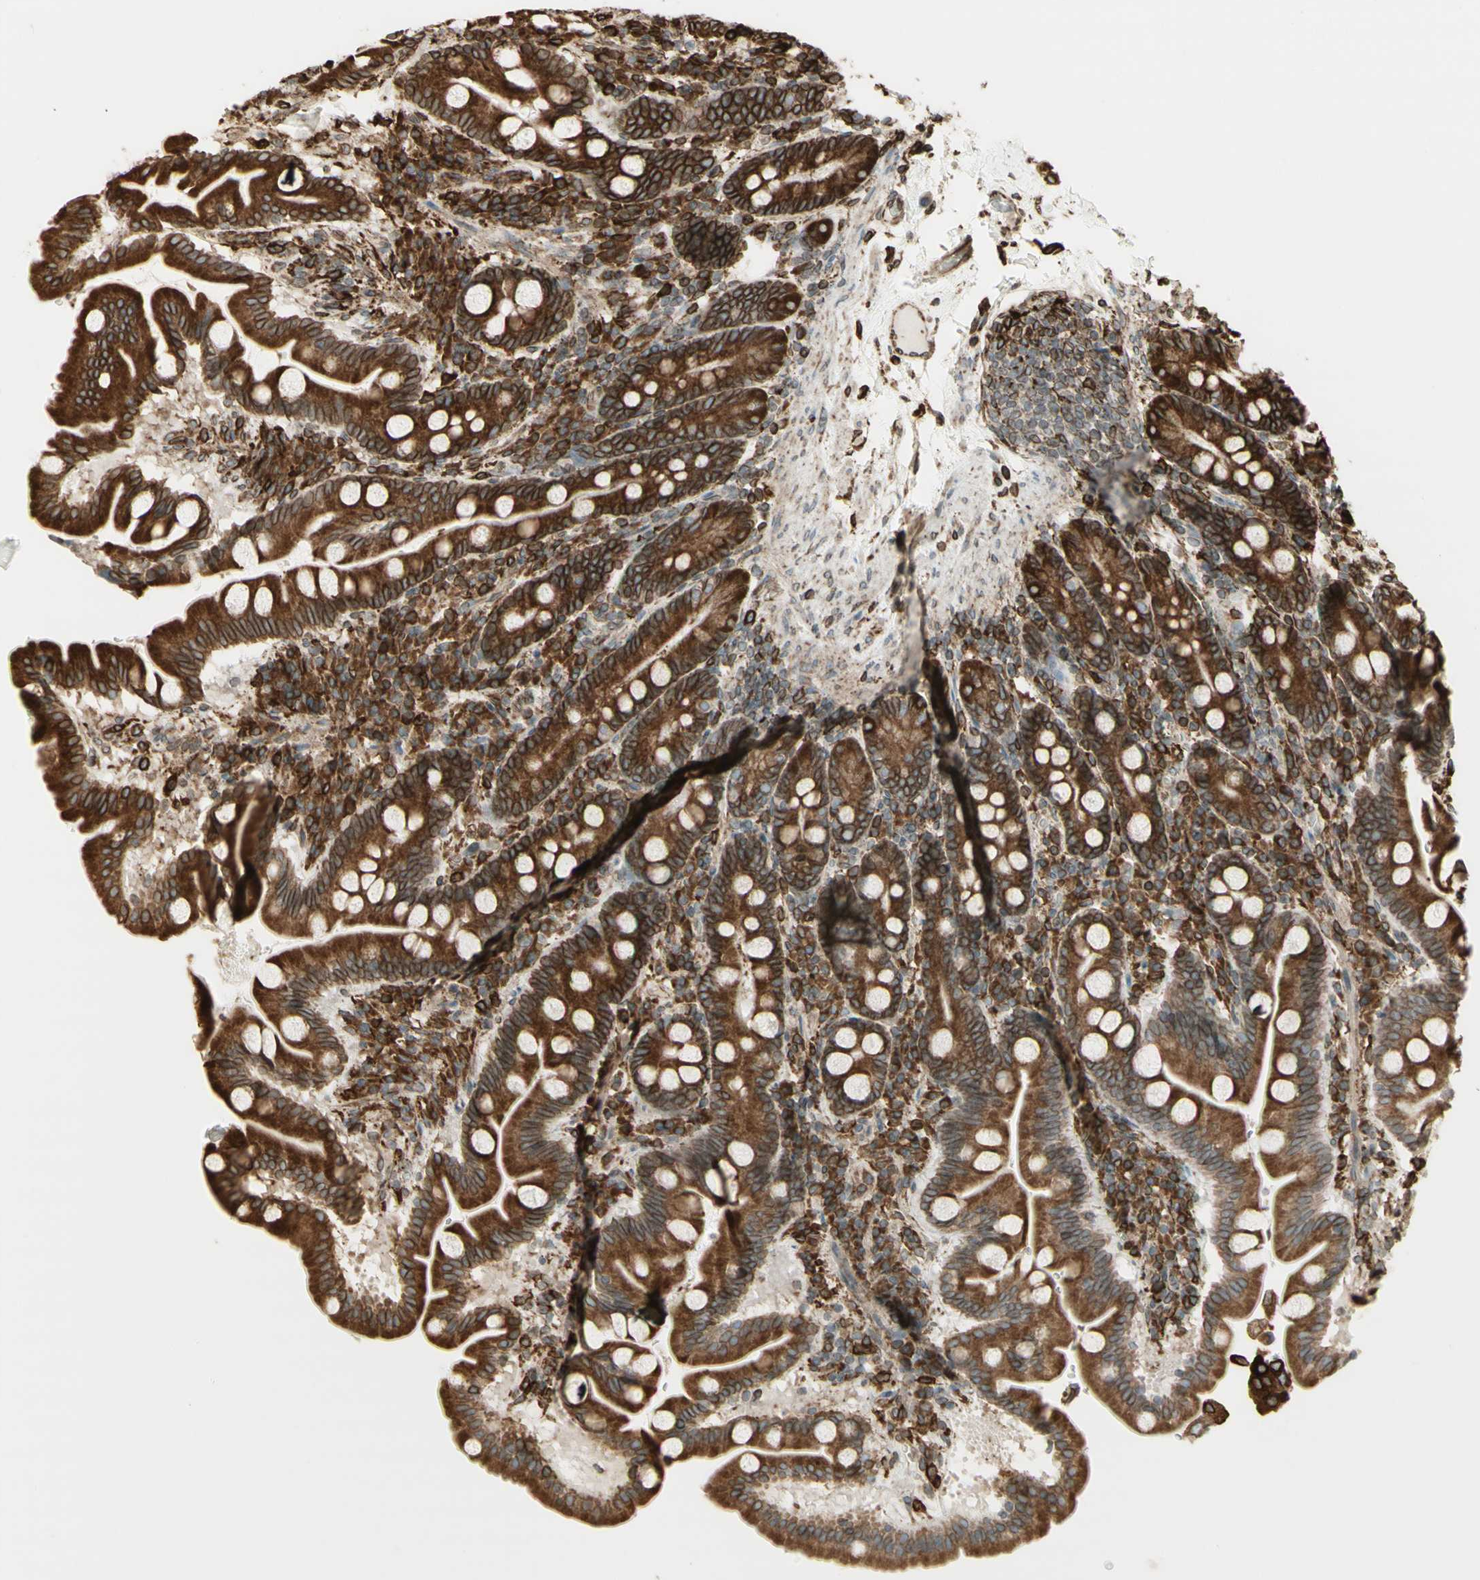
{"staining": {"intensity": "strong", "quantity": ">75%", "location": "cytoplasmic/membranous"}, "tissue": "duodenum", "cell_type": "Glandular cells", "image_type": "normal", "snomed": [{"axis": "morphology", "description": "Normal tissue, NOS"}, {"axis": "topography", "description": "Duodenum"}], "caption": "The image demonstrates staining of normal duodenum, revealing strong cytoplasmic/membranous protein expression (brown color) within glandular cells. (DAB IHC, brown staining for protein, blue staining for nuclei).", "gene": "CANX", "patient": {"sex": "male", "age": 50}}